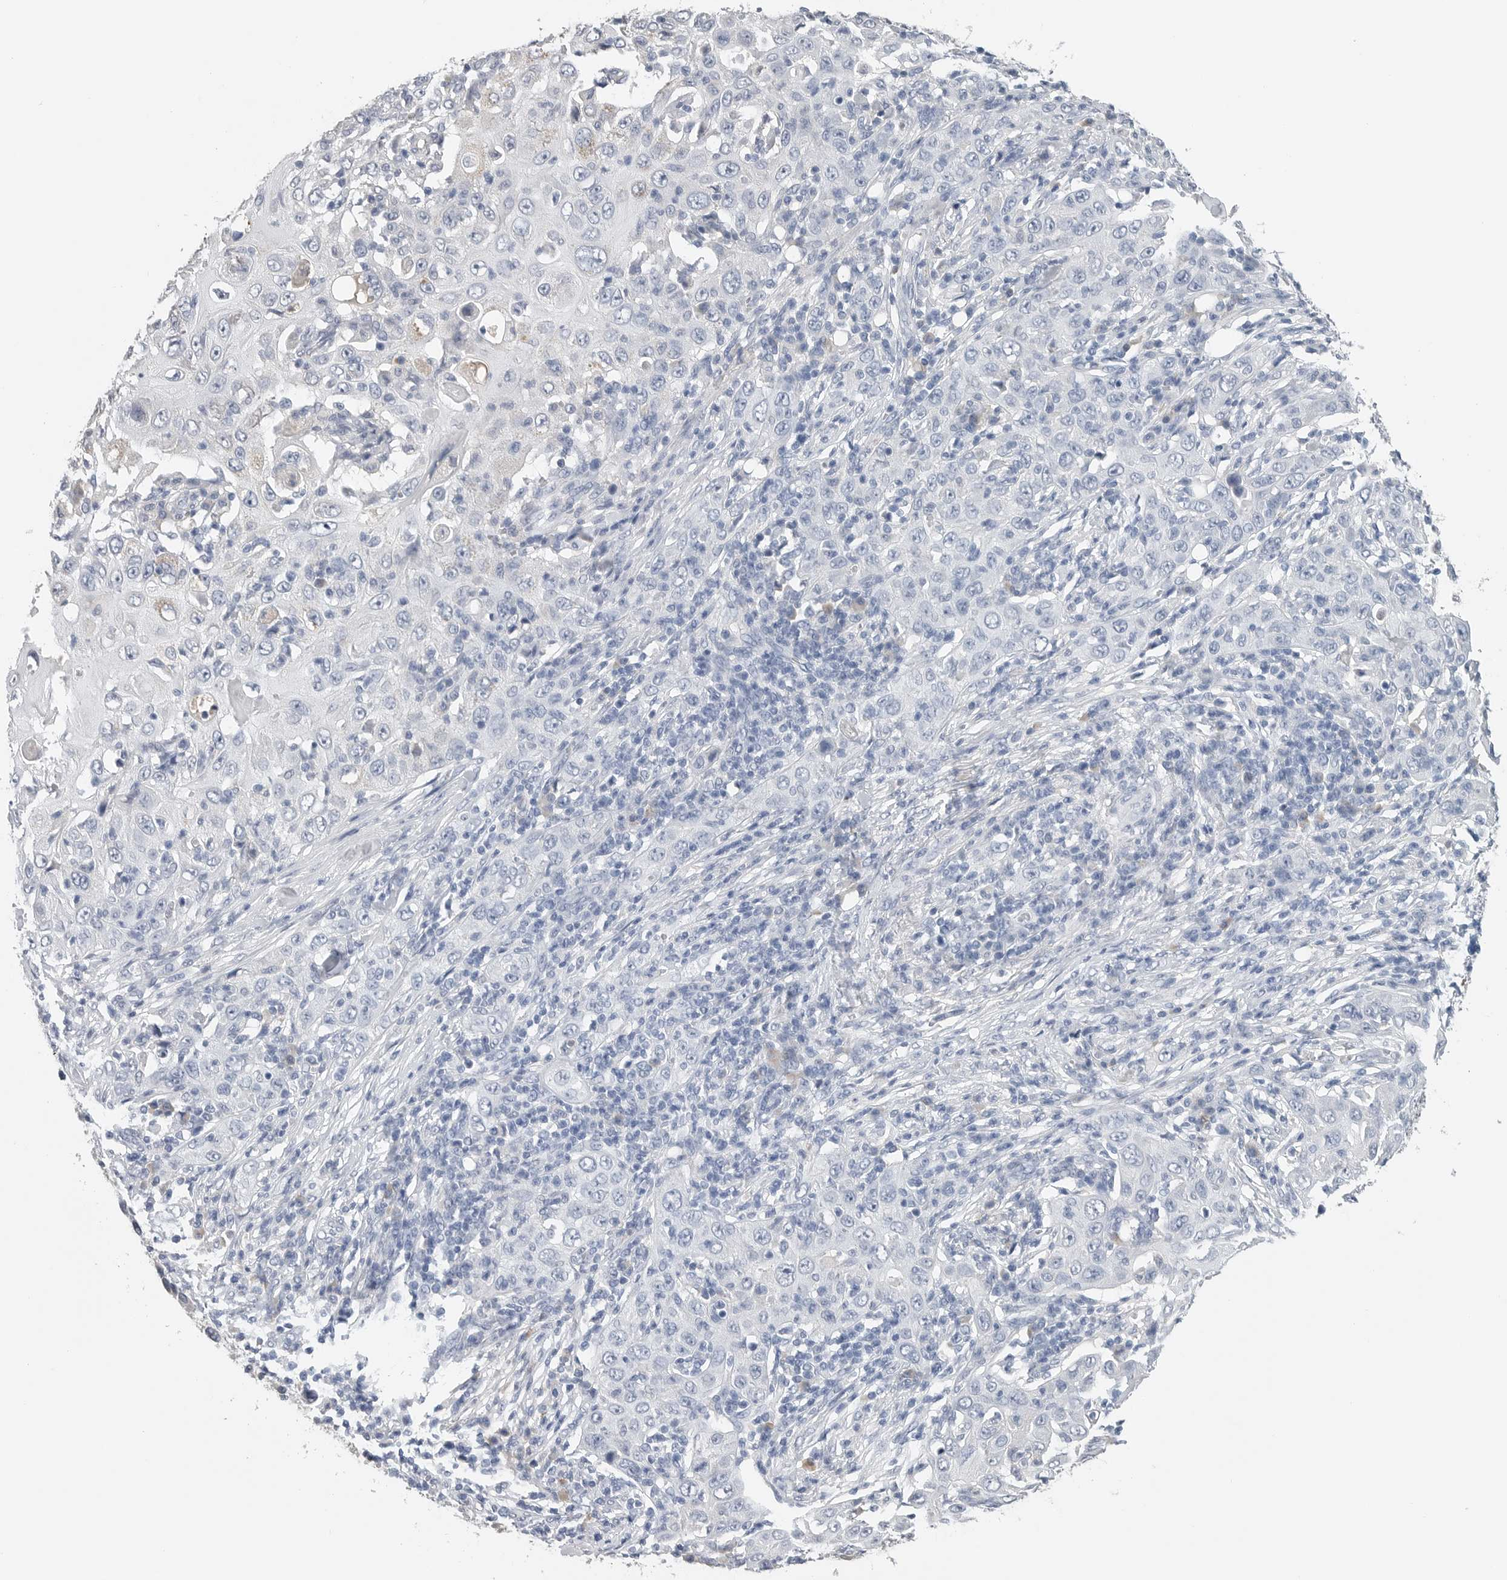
{"staining": {"intensity": "negative", "quantity": "none", "location": "none"}, "tissue": "skin cancer", "cell_type": "Tumor cells", "image_type": "cancer", "snomed": [{"axis": "morphology", "description": "Squamous cell carcinoma, NOS"}, {"axis": "topography", "description": "Skin"}], "caption": "High magnification brightfield microscopy of skin squamous cell carcinoma stained with DAB (brown) and counterstained with hematoxylin (blue): tumor cells show no significant staining.", "gene": "FABP6", "patient": {"sex": "female", "age": 88}}